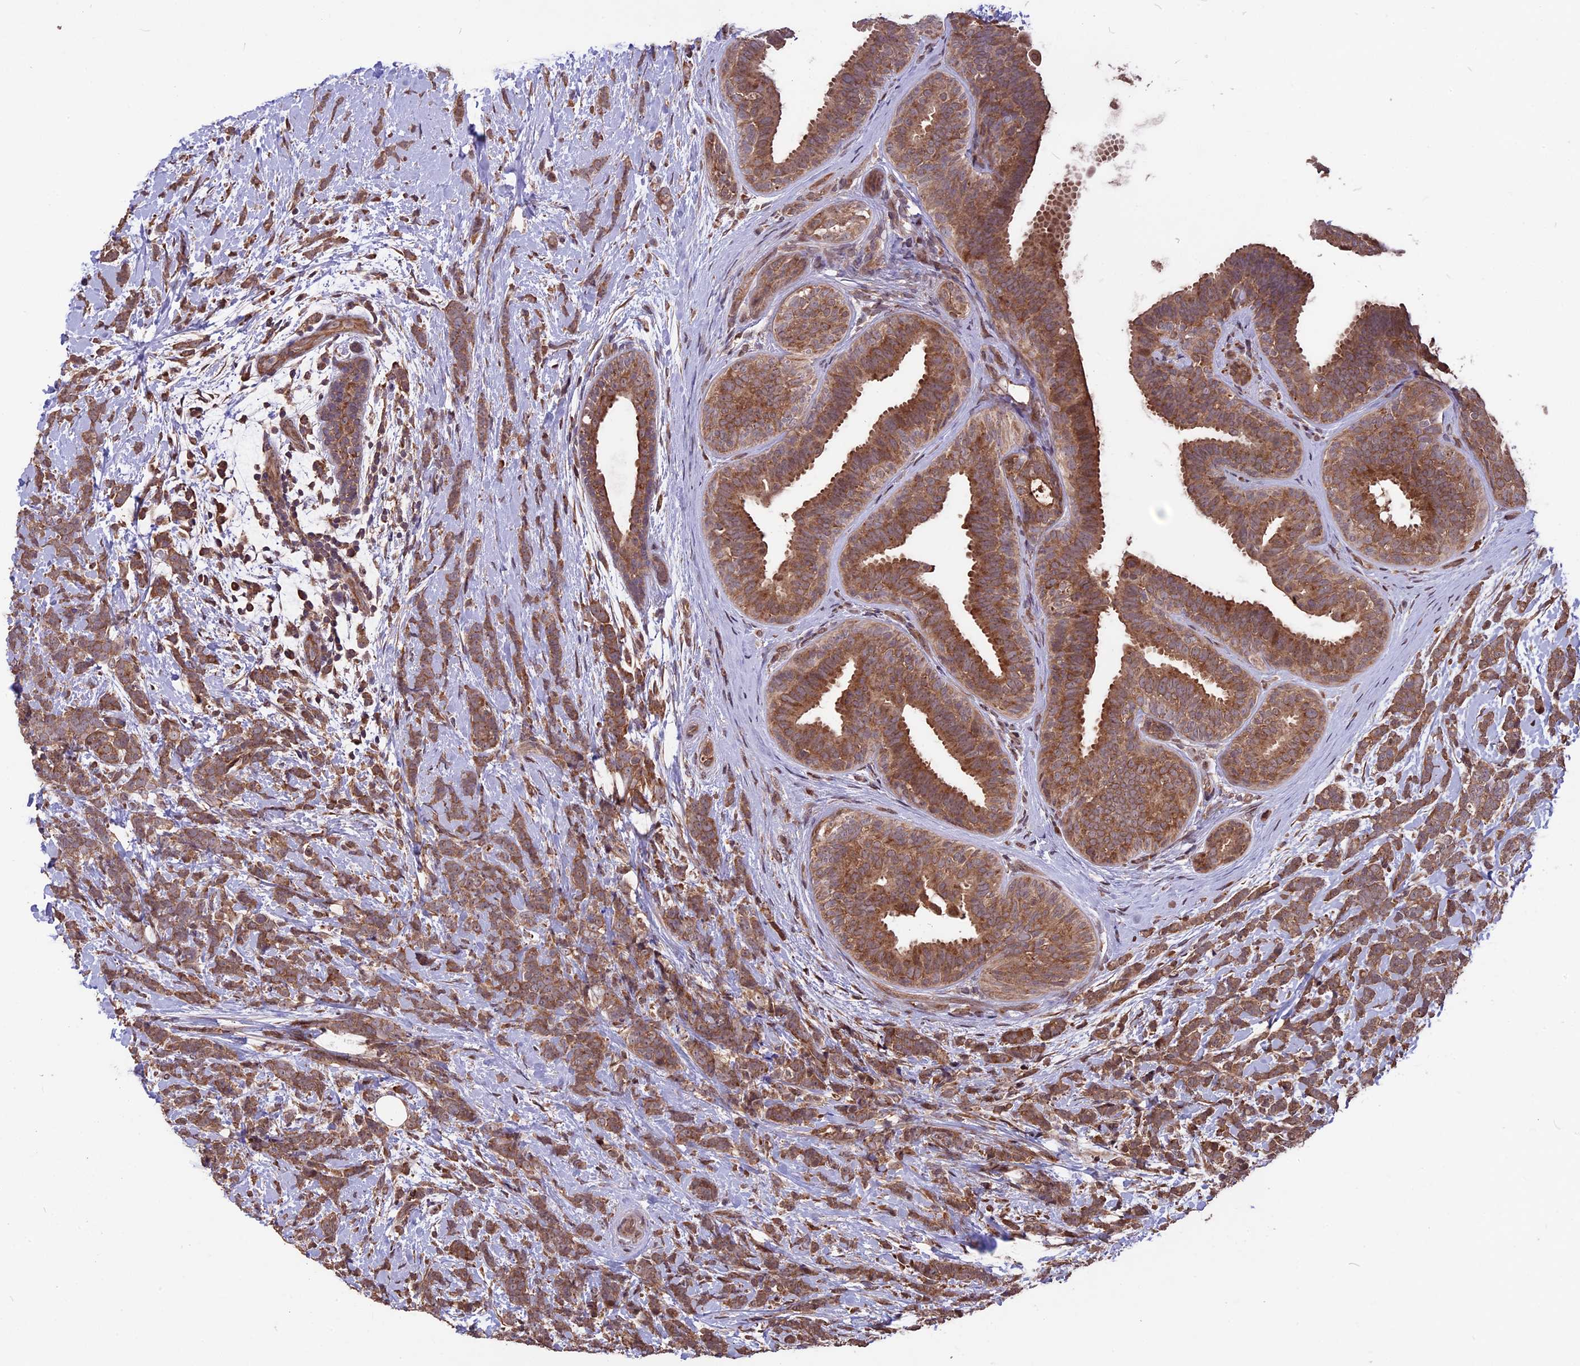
{"staining": {"intensity": "moderate", "quantity": ">75%", "location": "cytoplasmic/membranous"}, "tissue": "breast cancer", "cell_type": "Tumor cells", "image_type": "cancer", "snomed": [{"axis": "morphology", "description": "Lobular carcinoma"}, {"axis": "topography", "description": "Breast"}], "caption": "Approximately >75% of tumor cells in human lobular carcinoma (breast) demonstrate moderate cytoplasmic/membranous protein staining as visualized by brown immunohistochemical staining.", "gene": "ZNF598", "patient": {"sex": "female", "age": 58}}